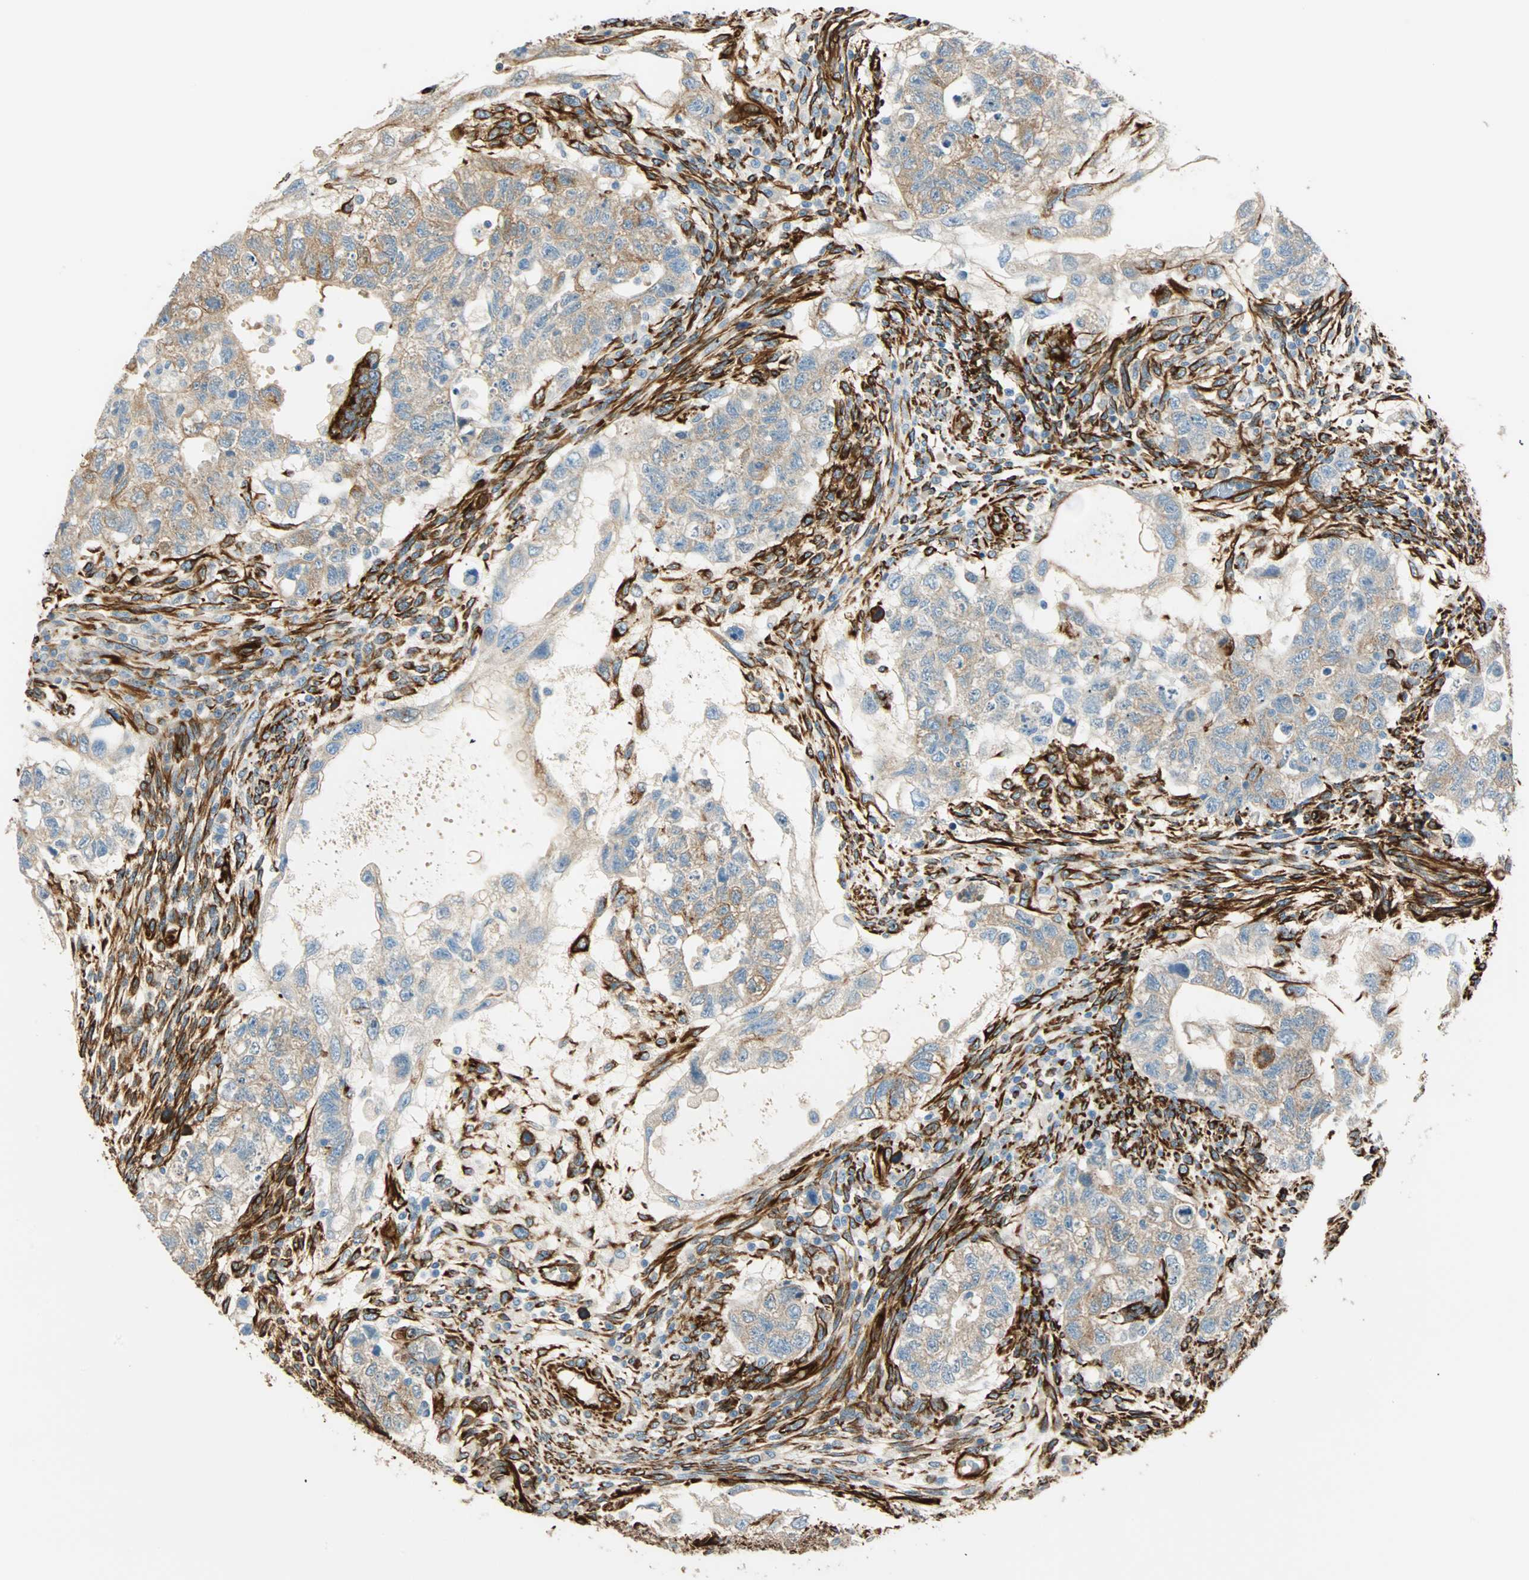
{"staining": {"intensity": "moderate", "quantity": "25%-75%", "location": "cytoplasmic/membranous"}, "tissue": "testis cancer", "cell_type": "Tumor cells", "image_type": "cancer", "snomed": [{"axis": "morphology", "description": "Normal tissue, NOS"}, {"axis": "morphology", "description": "Carcinoma, Embryonal, NOS"}, {"axis": "topography", "description": "Testis"}], "caption": "About 25%-75% of tumor cells in human embryonal carcinoma (testis) reveal moderate cytoplasmic/membranous protein expression as visualized by brown immunohistochemical staining.", "gene": "NES", "patient": {"sex": "male", "age": 36}}